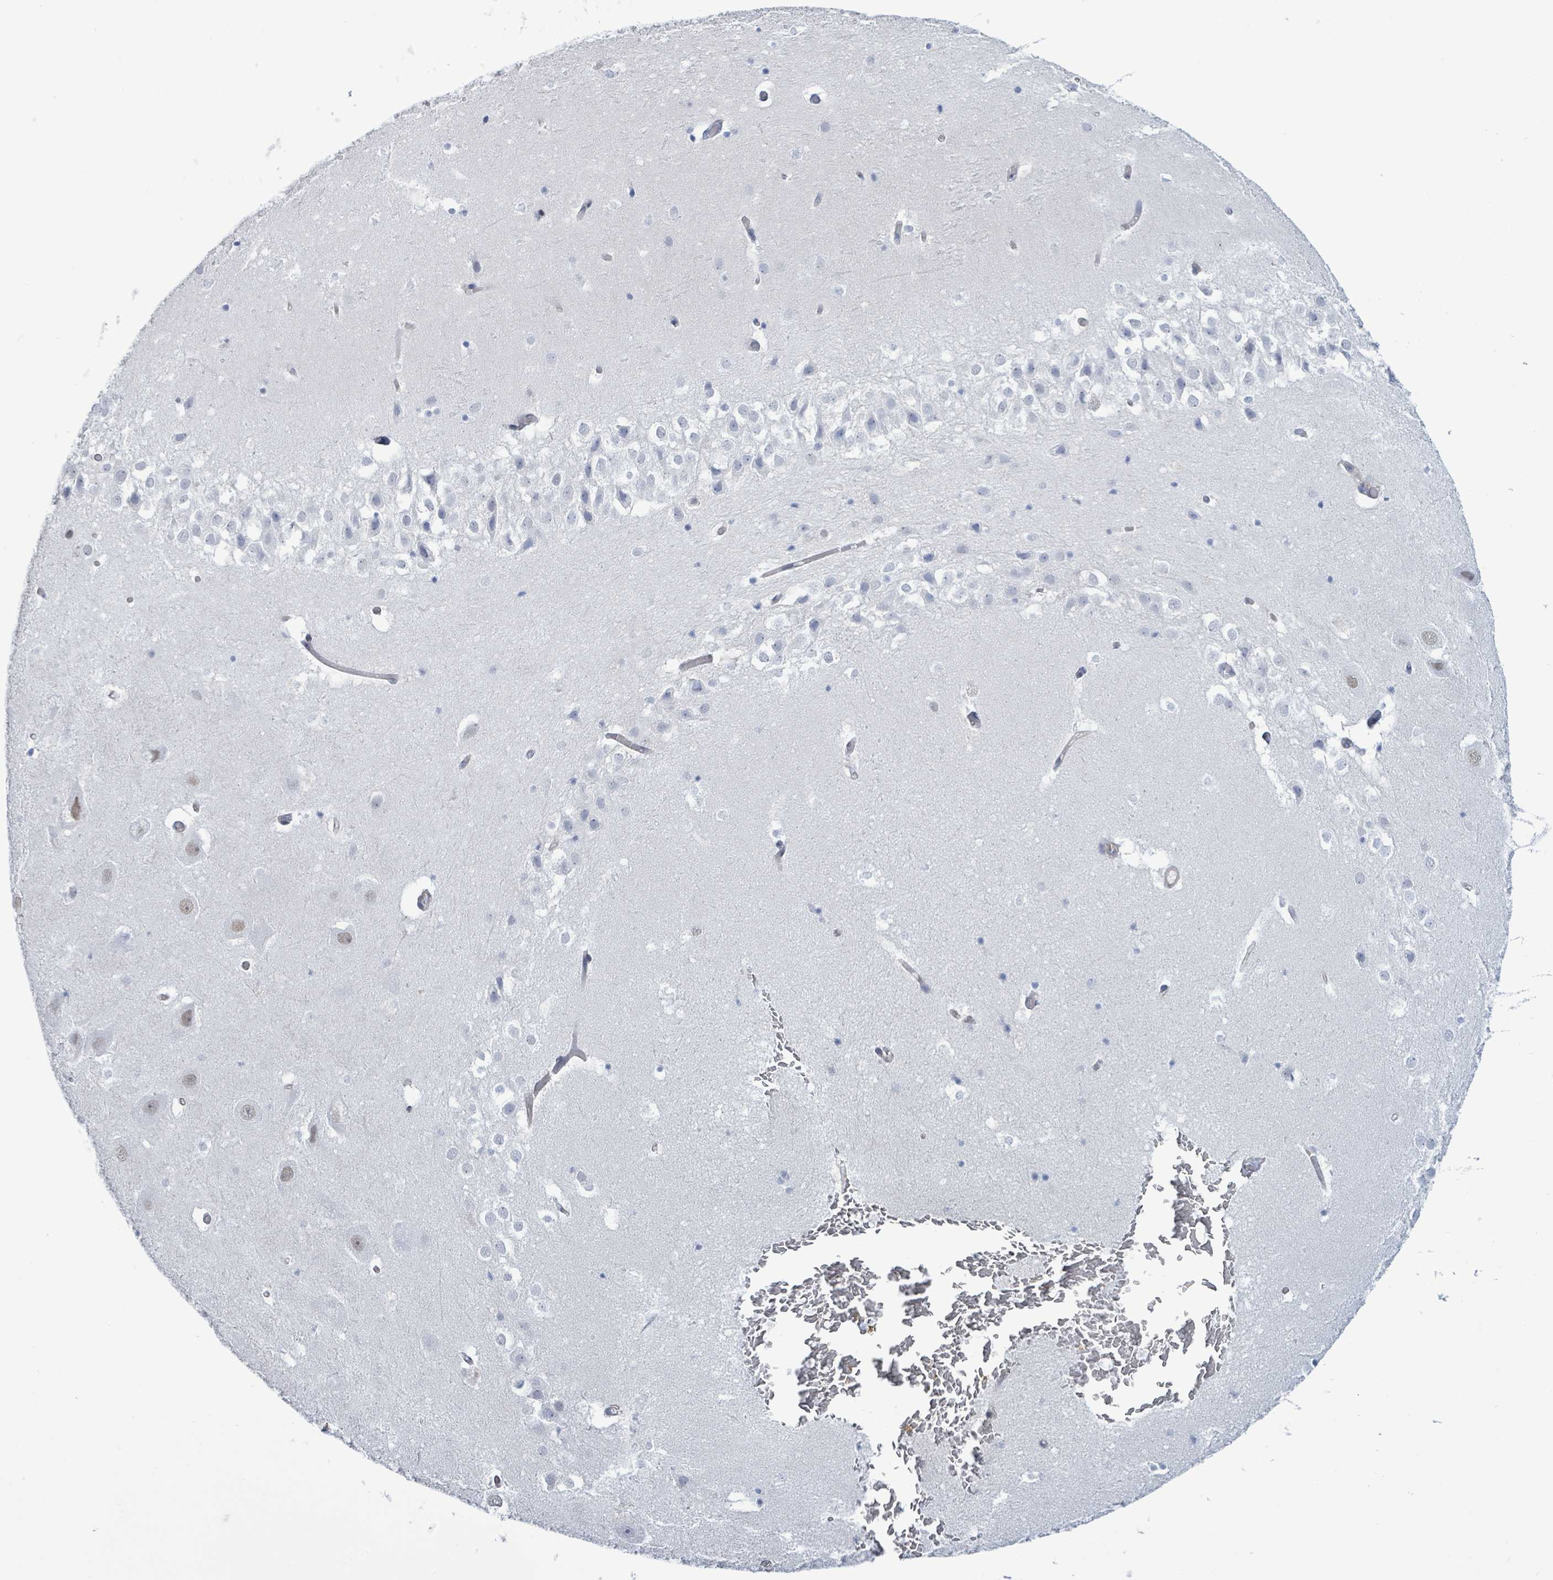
{"staining": {"intensity": "negative", "quantity": "none", "location": "none"}, "tissue": "hippocampus", "cell_type": "Glial cells", "image_type": "normal", "snomed": [{"axis": "morphology", "description": "Normal tissue, NOS"}, {"axis": "topography", "description": "Hippocampus"}], "caption": "DAB (3,3'-diaminobenzidine) immunohistochemical staining of benign hippocampus reveals no significant expression in glial cells.", "gene": "DMRTC1B", "patient": {"sex": "female", "age": 52}}